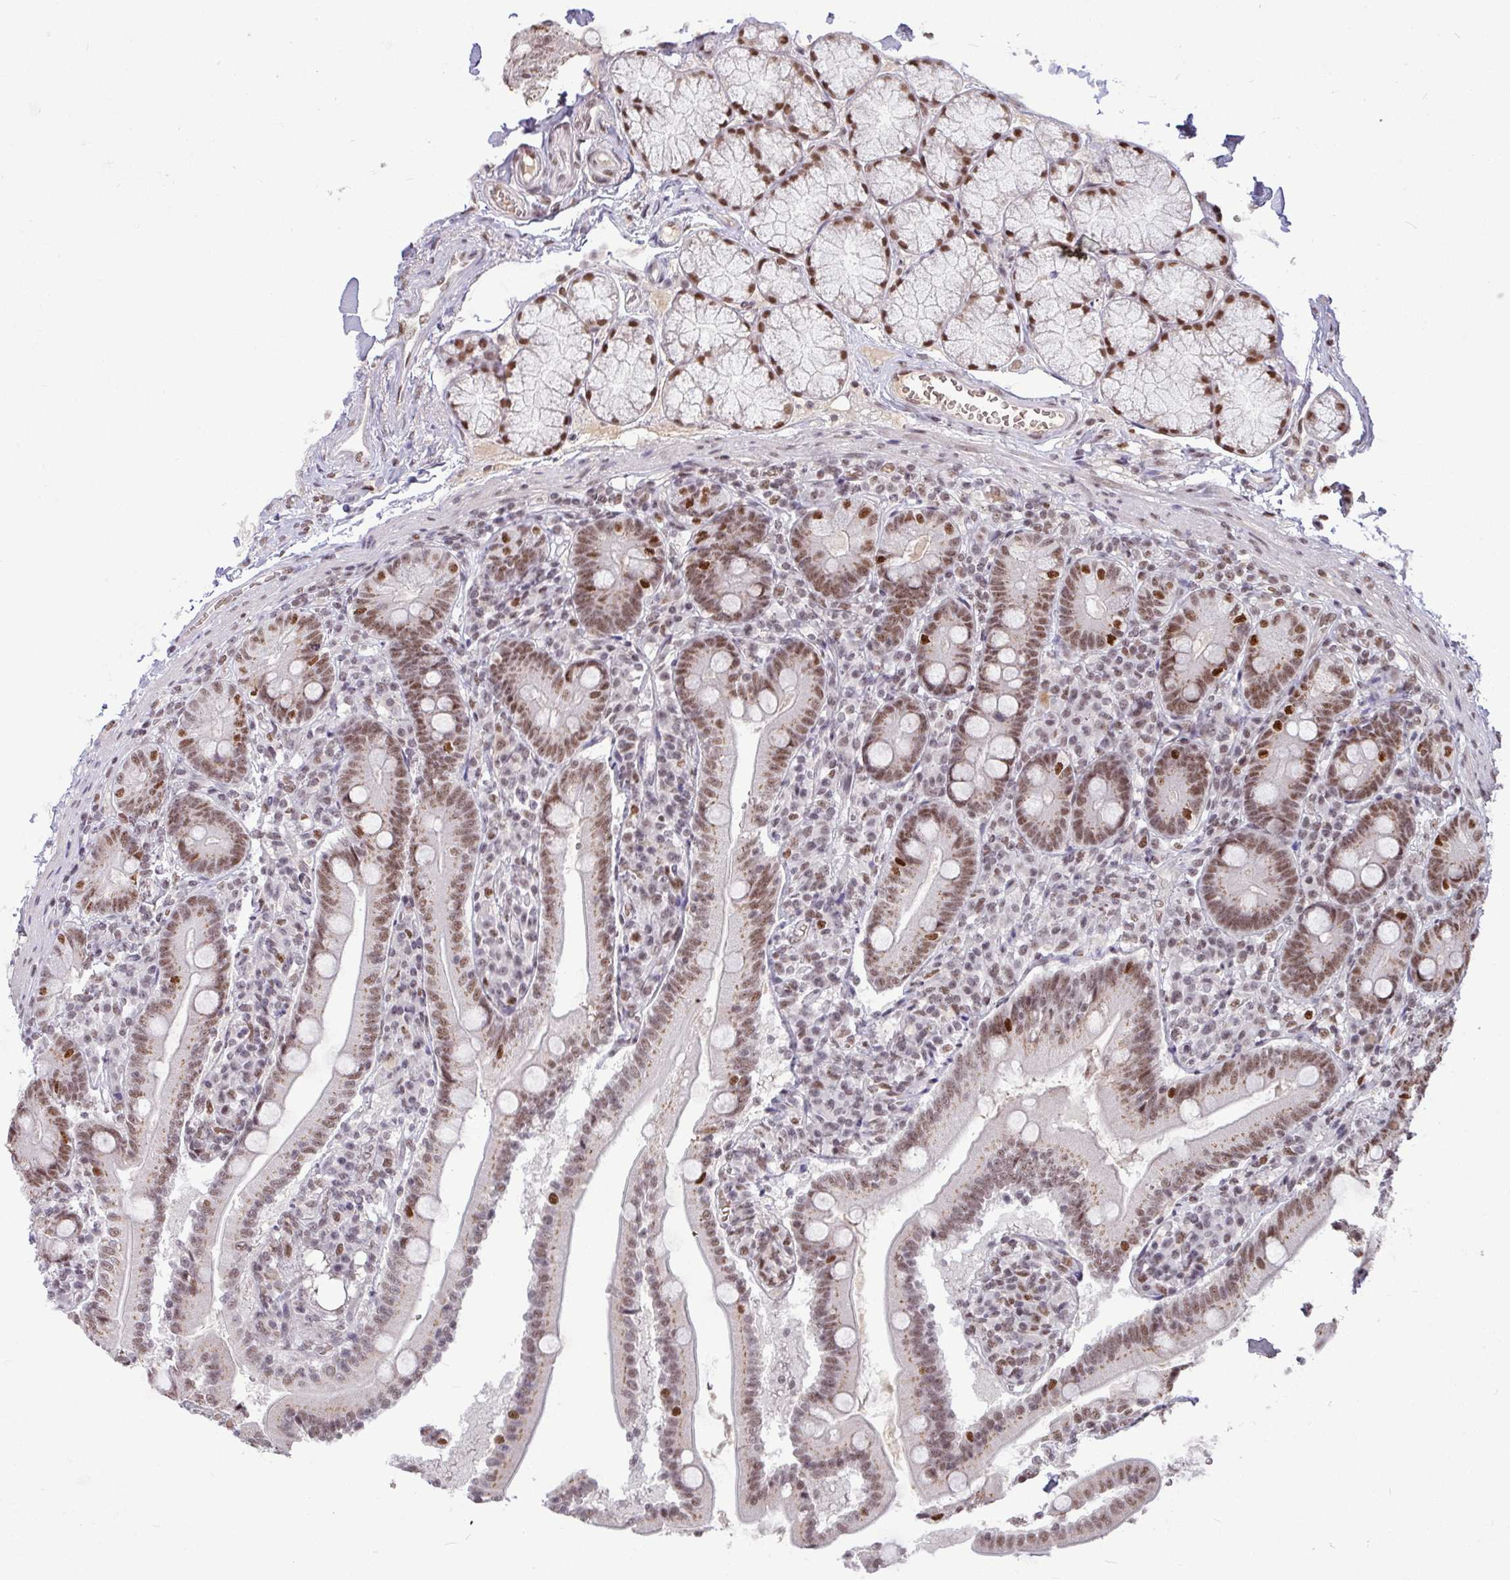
{"staining": {"intensity": "moderate", "quantity": ">75%", "location": "nuclear"}, "tissue": "duodenum", "cell_type": "Glandular cells", "image_type": "normal", "snomed": [{"axis": "morphology", "description": "Normal tissue, NOS"}, {"axis": "topography", "description": "Duodenum"}], "caption": "About >75% of glandular cells in normal duodenum demonstrate moderate nuclear protein staining as visualized by brown immunohistochemical staining.", "gene": "TDG", "patient": {"sex": "female", "age": 67}}